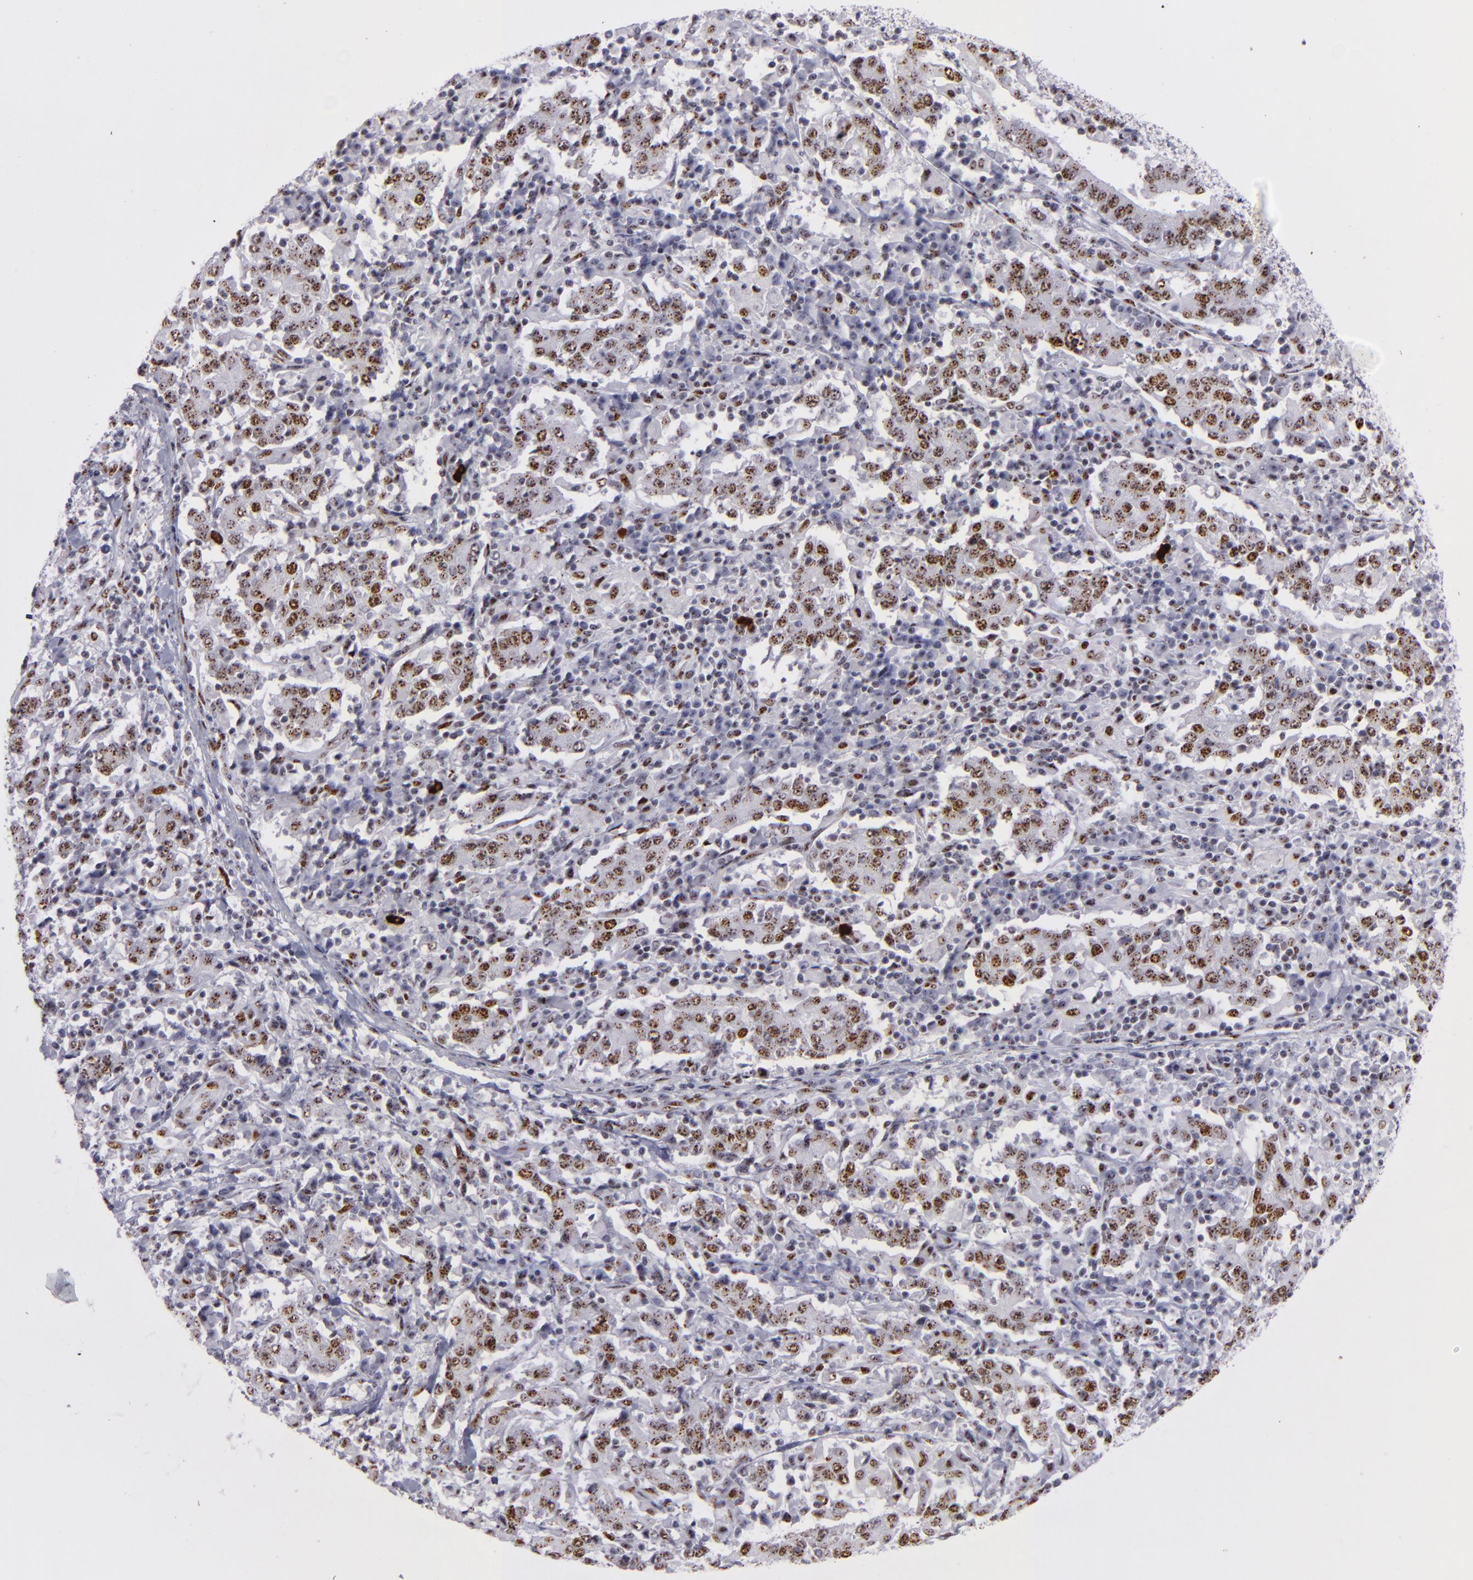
{"staining": {"intensity": "moderate", "quantity": "25%-75%", "location": "nuclear"}, "tissue": "stomach cancer", "cell_type": "Tumor cells", "image_type": "cancer", "snomed": [{"axis": "morphology", "description": "Normal tissue, NOS"}, {"axis": "morphology", "description": "Adenocarcinoma, NOS"}, {"axis": "topography", "description": "Stomach, upper"}, {"axis": "topography", "description": "Stomach"}], "caption": "Immunohistochemistry photomicrograph of neoplastic tissue: stomach adenocarcinoma stained using immunohistochemistry (IHC) demonstrates medium levels of moderate protein expression localized specifically in the nuclear of tumor cells, appearing as a nuclear brown color.", "gene": "TOP3A", "patient": {"sex": "male", "age": 59}}